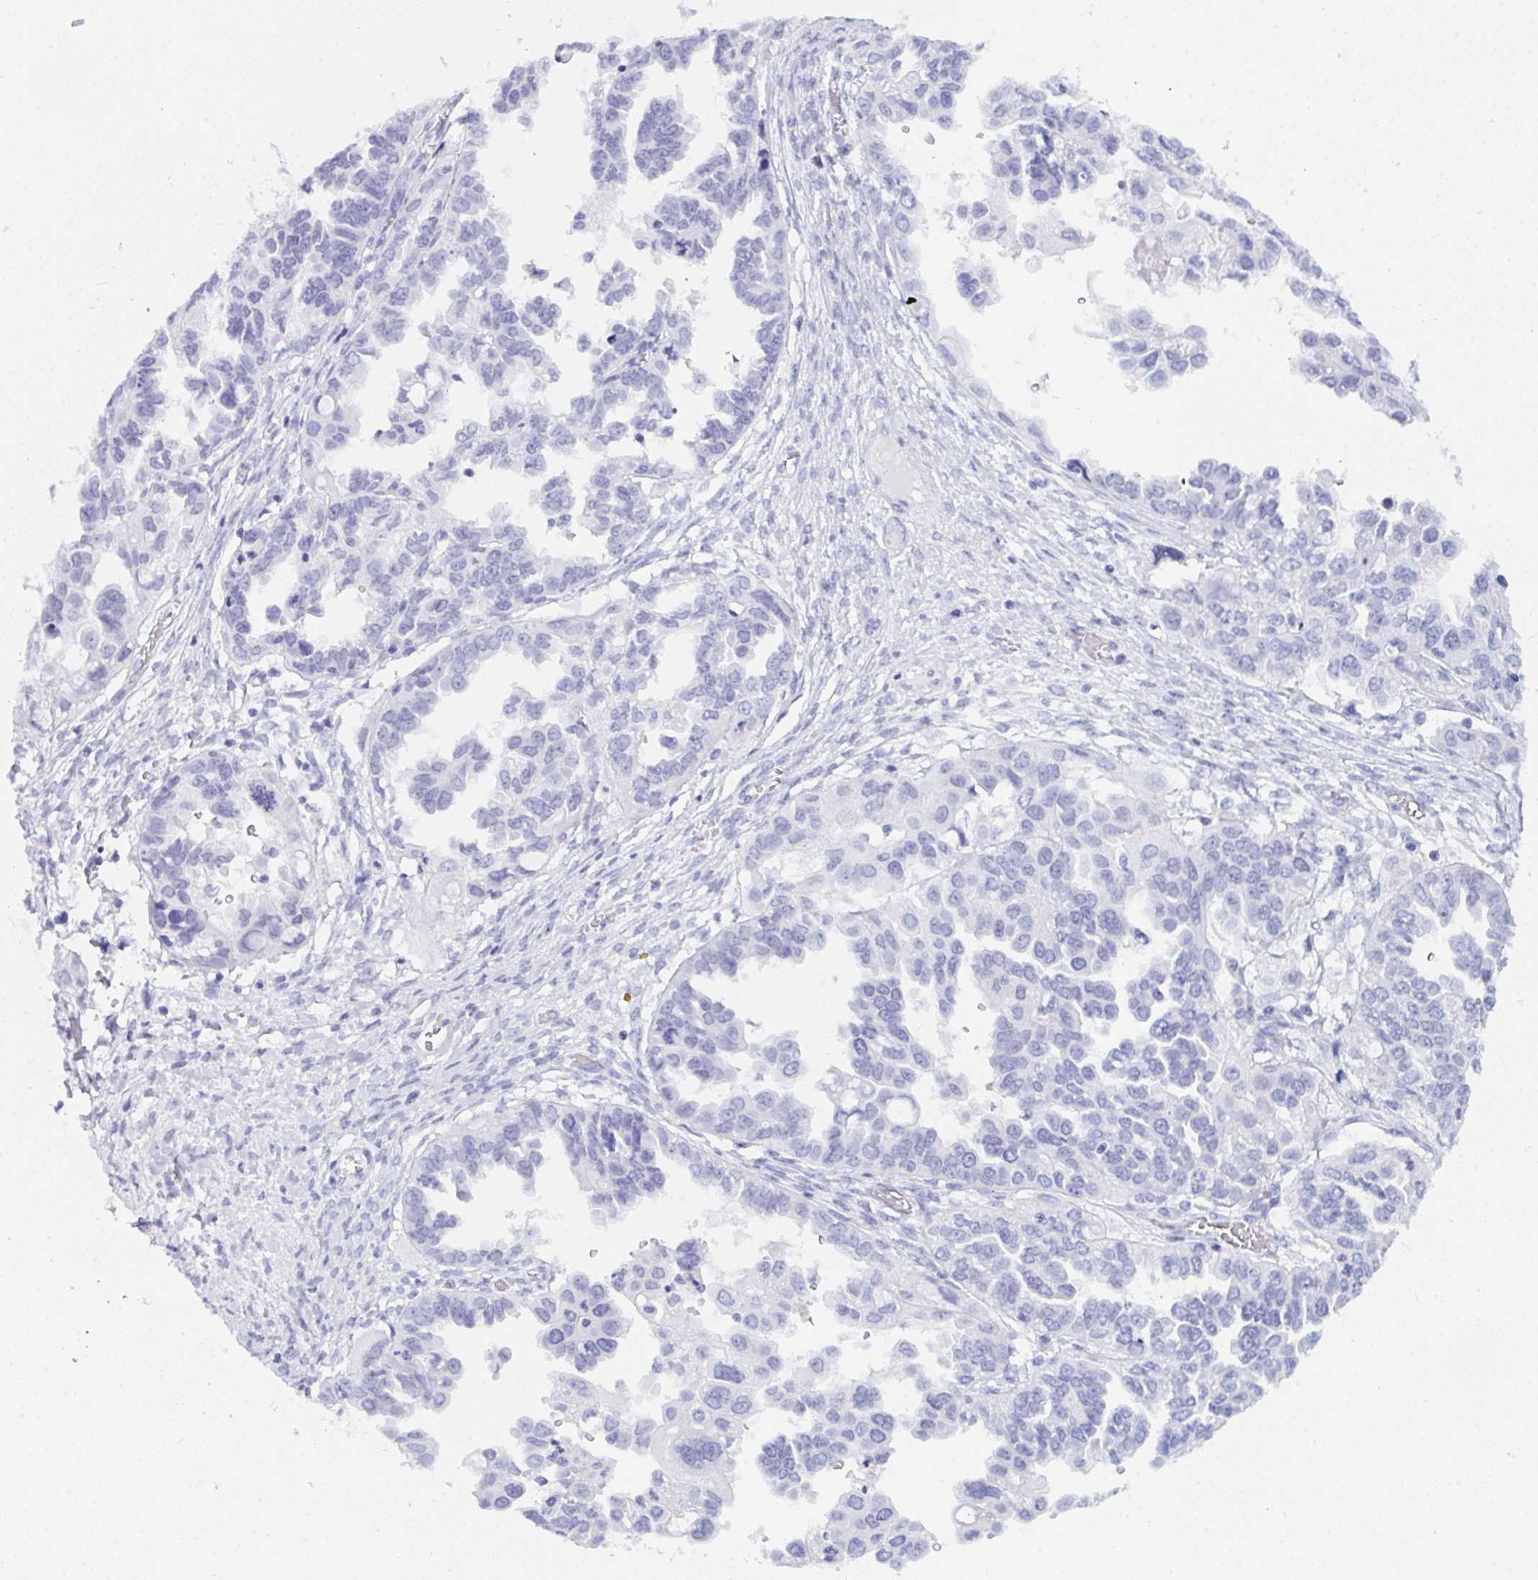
{"staining": {"intensity": "negative", "quantity": "none", "location": "none"}, "tissue": "ovarian cancer", "cell_type": "Tumor cells", "image_type": "cancer", "snomed": [{"axis": "morphology", "description": "Cystadenocarcinoma, serous, NOS"}, {"axis": "topography", "description": "Ovary"}], "caption": "Protein analysis of serous cystadenocarcinoma (ovarian) displays no significant positivity in tumor cells.", "gene": "PRDM9", "patient": {"sex": "female", "age": 53}}